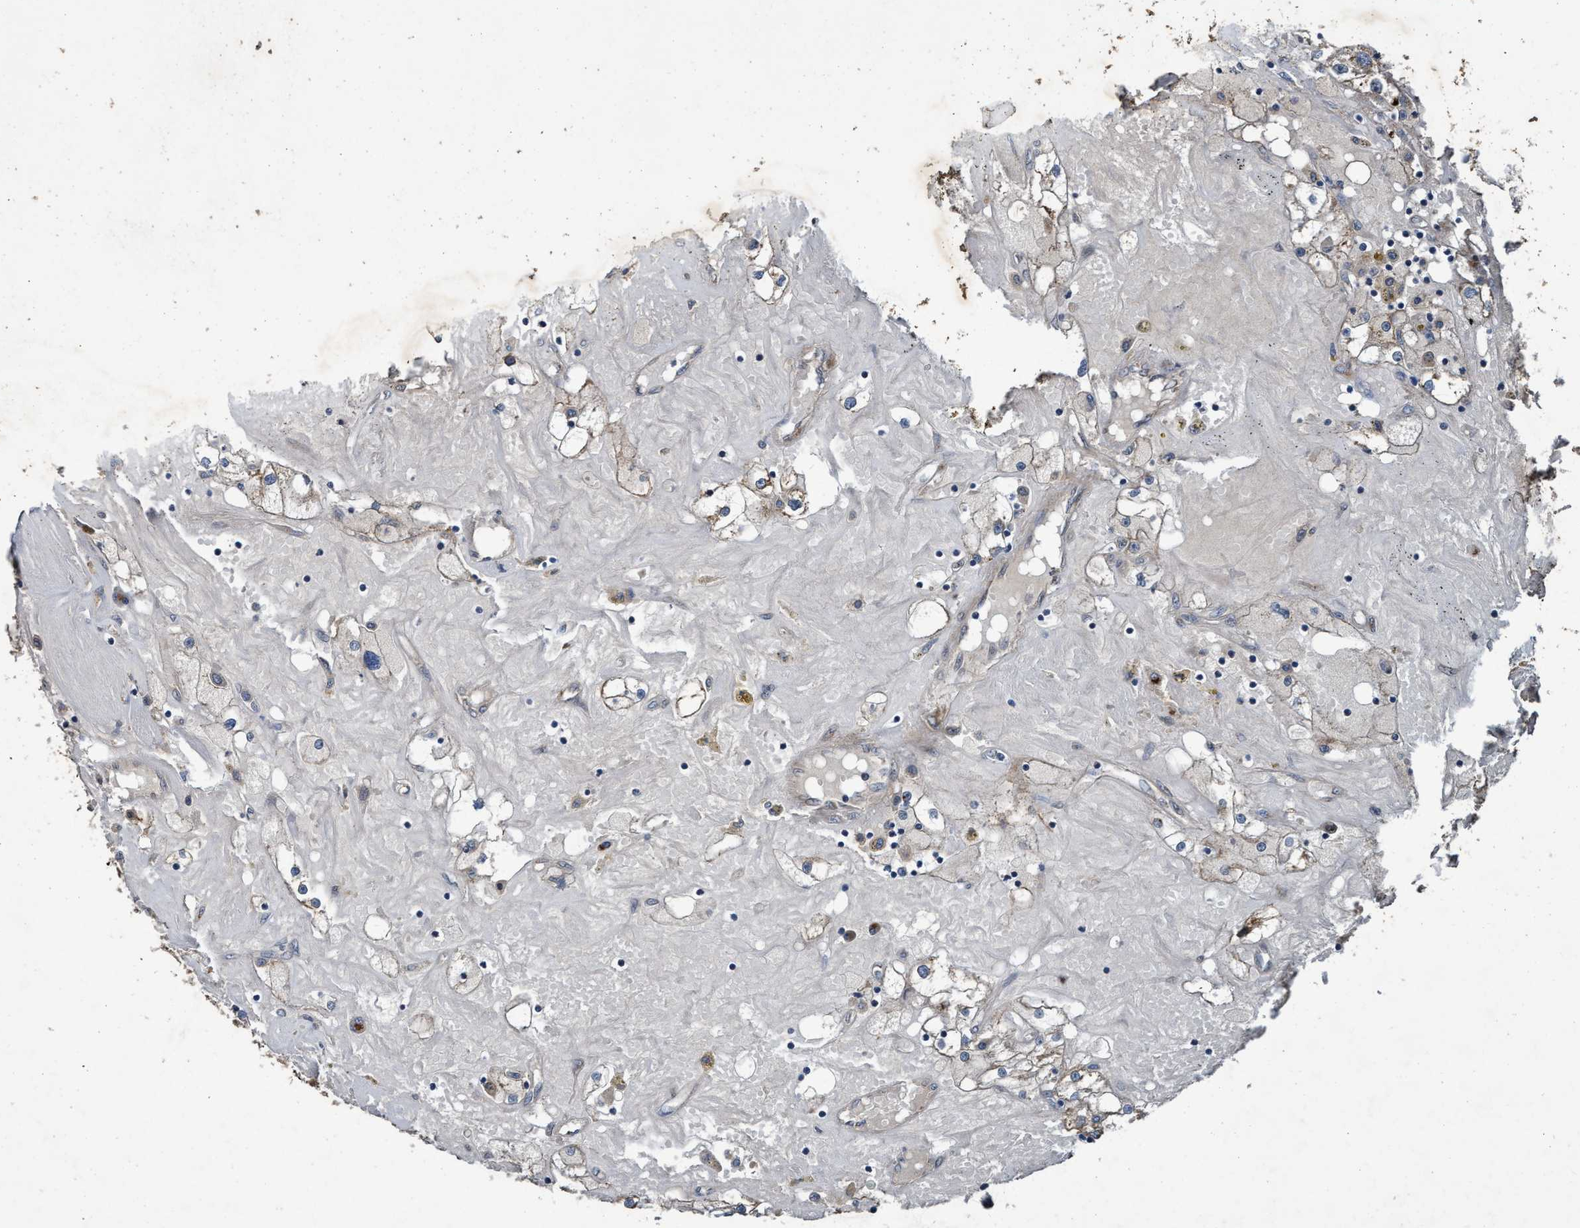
{"staining": {"intensity": "weak", "quantity": "<25%", "location": "cytoplasmic/membranous"}, "tissue": "renal cancer", "cell_type": "Tumor cells", "image_type": "cancer", "snomed": [{"axis": "morphology", "description": "Adenocarcinoma, NOS"}, {"axis": "topography", "description": "Kidney"}], "caption": "The micrograph demonstrates no staining of tumor cells in renal cancer. The staining was performed using DAB (3,3'-diaminobenzidine) to visualize the protein expression in brown, while the nuclei were stained in blue with hematoxylin (Magnification: 20x).", "gene": "MACC1", "patient": {"sex": "male", "age": 56}}